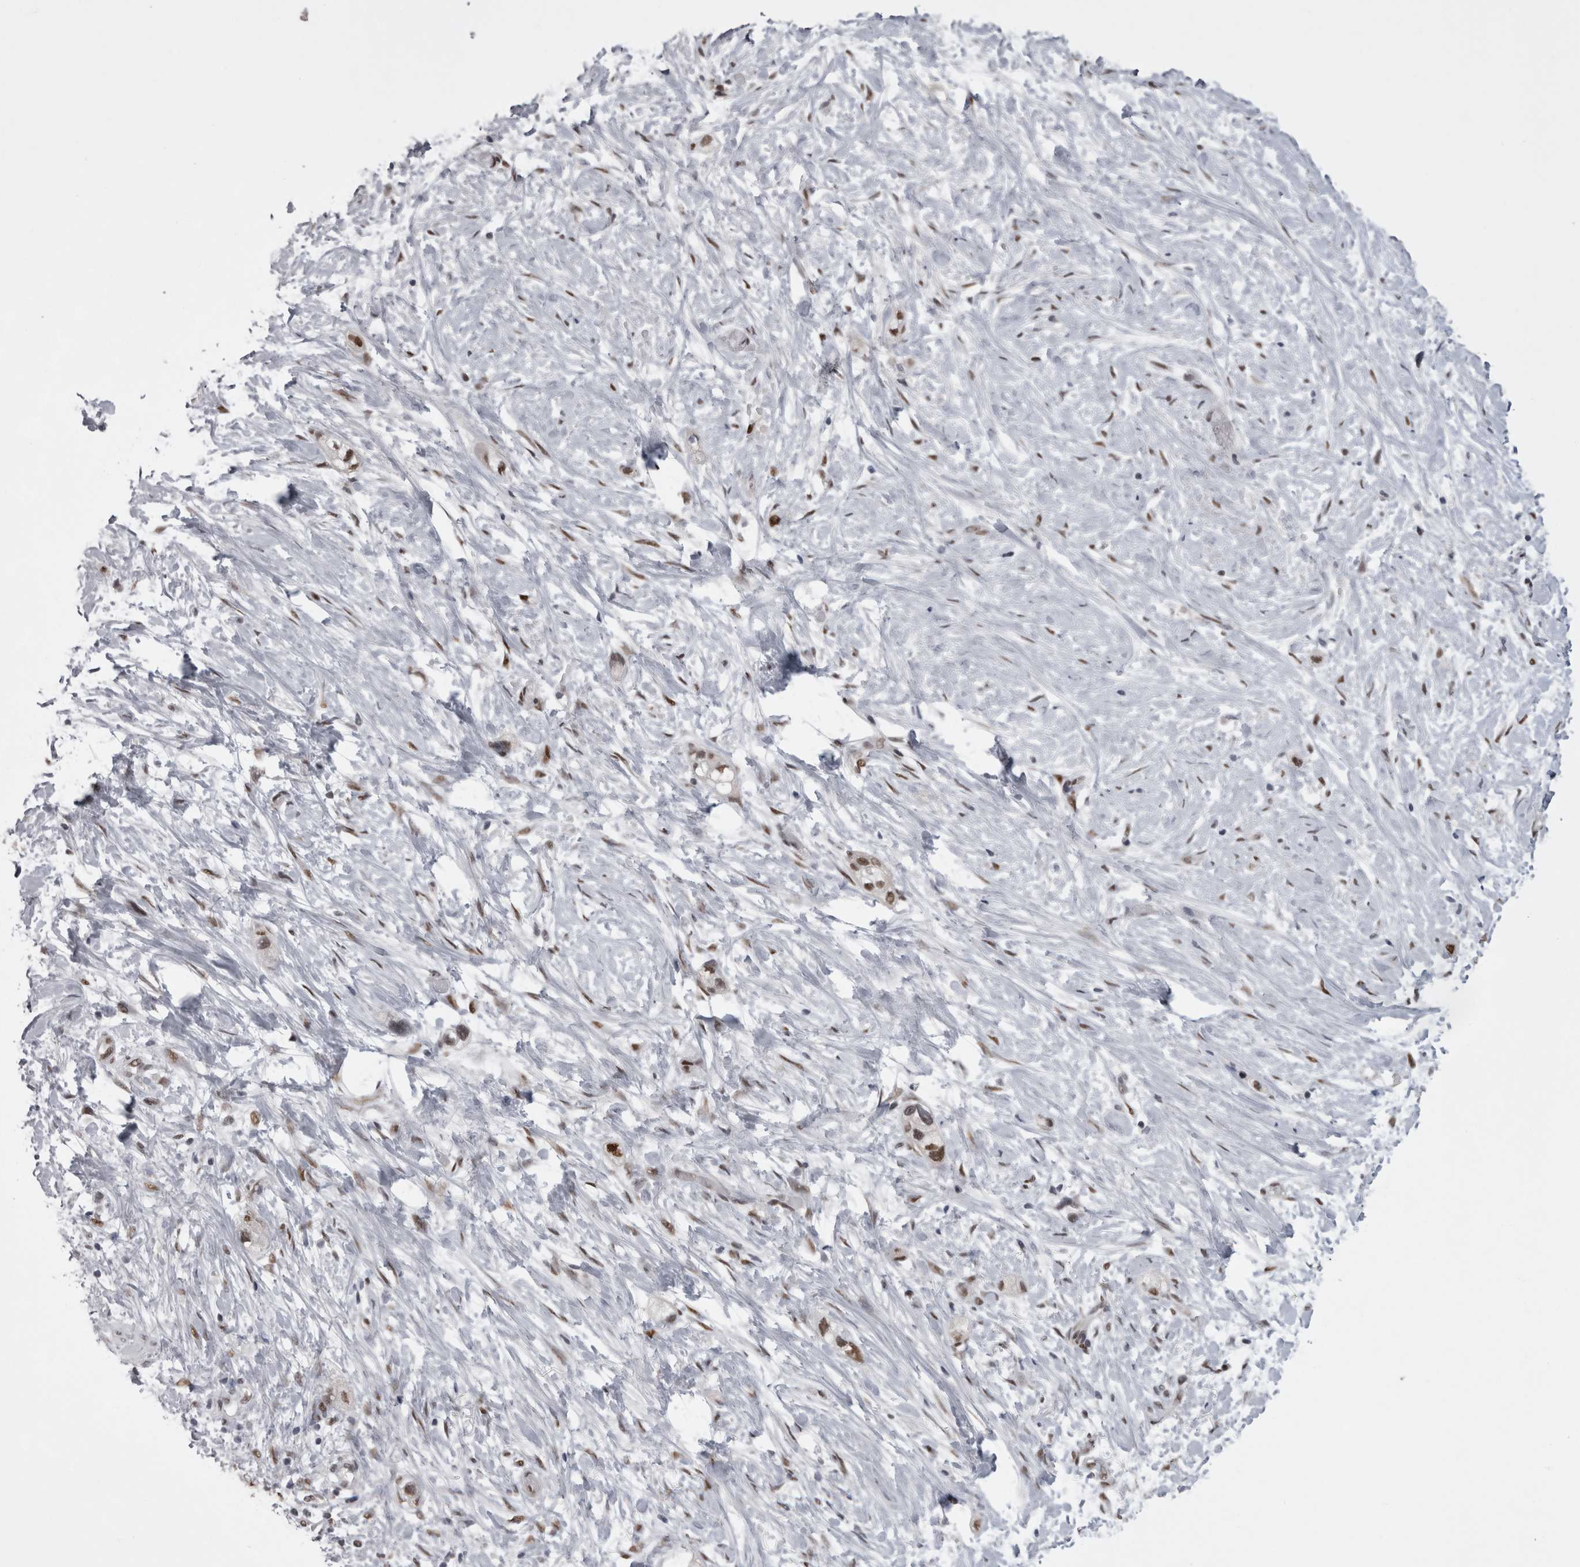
{"staining": {"intensity": "moderate", "quantity": ">75%", "location": "nuclear"}, "tissue": "stomach cancer", "cell_type": "Tumor cells", "image_type": "cancer", "snomed": [{"axis": "morphology", "description": "Adenocarcinoma, NOS"}, {"axis": "topography", "description": "Stomach"}], "caption": "Stomach cancer stained with immunohistochemistry exhibits moderate nuclear staining in about >75% of tumor cells.", "gene": "C1orf54", "patient": {"sex": "male", "age": 48}}